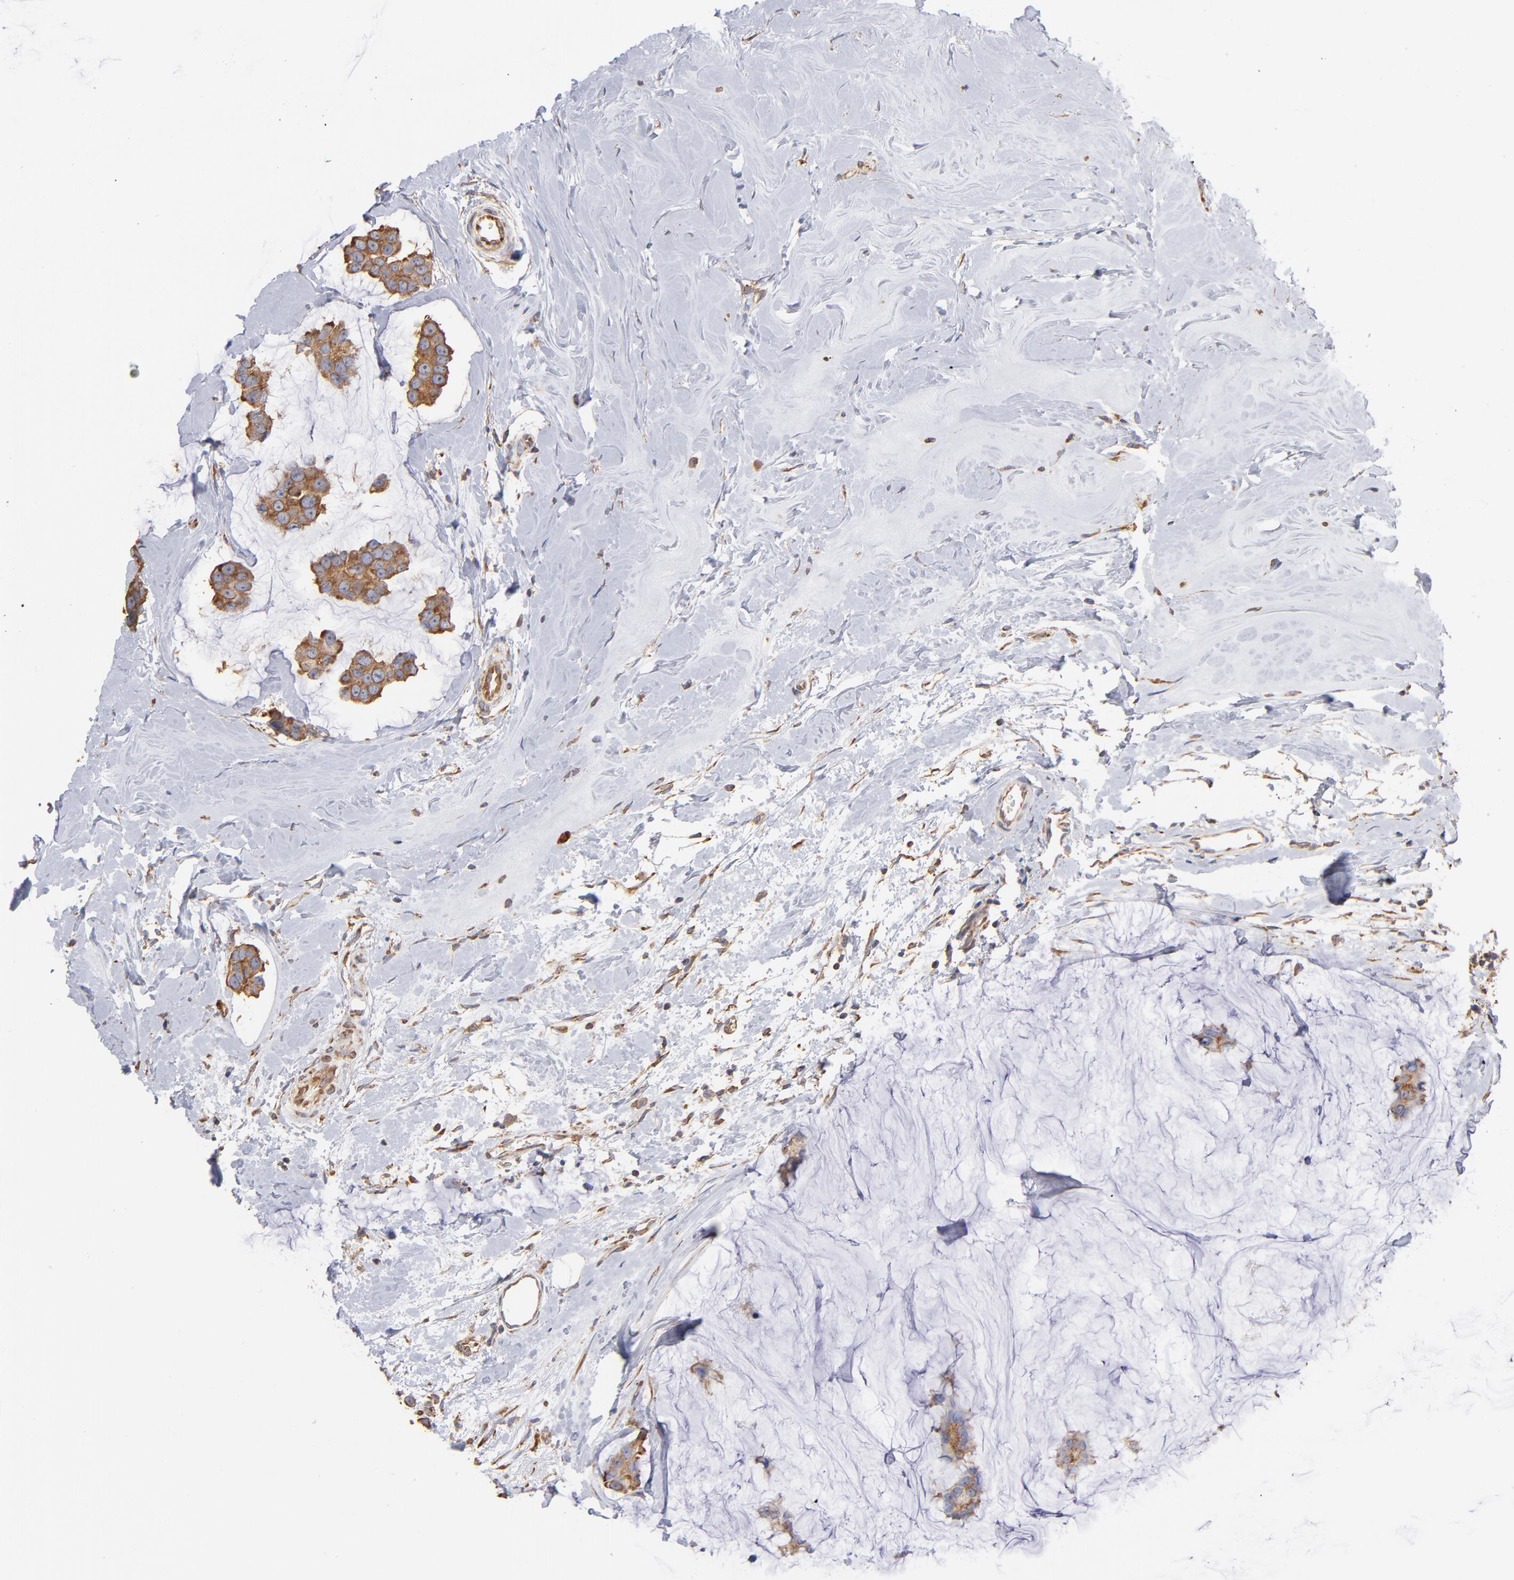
{"staining": {"intensity": "moderate", "quantity": ">75%", "location": "cytoplasmic/membranous"}, "tissue": "breast cancer", "cell_type": "Tumor cells", "image_type": "cancer", "snomed": [{"axis": "morphology", "description": "Normal tissue, NOS"}, {"axis": "morphology", "description": "Duct carcinoma"}, {"axis": "topography", "description": "Breast"}], "caption": "An image of human breast cancer stained for a protein exhibits moderate cytoplasmic/membranous brown staining in tumor cells.", "gene": "RPL9", "patient": {"sex": "female", "age": 50}}